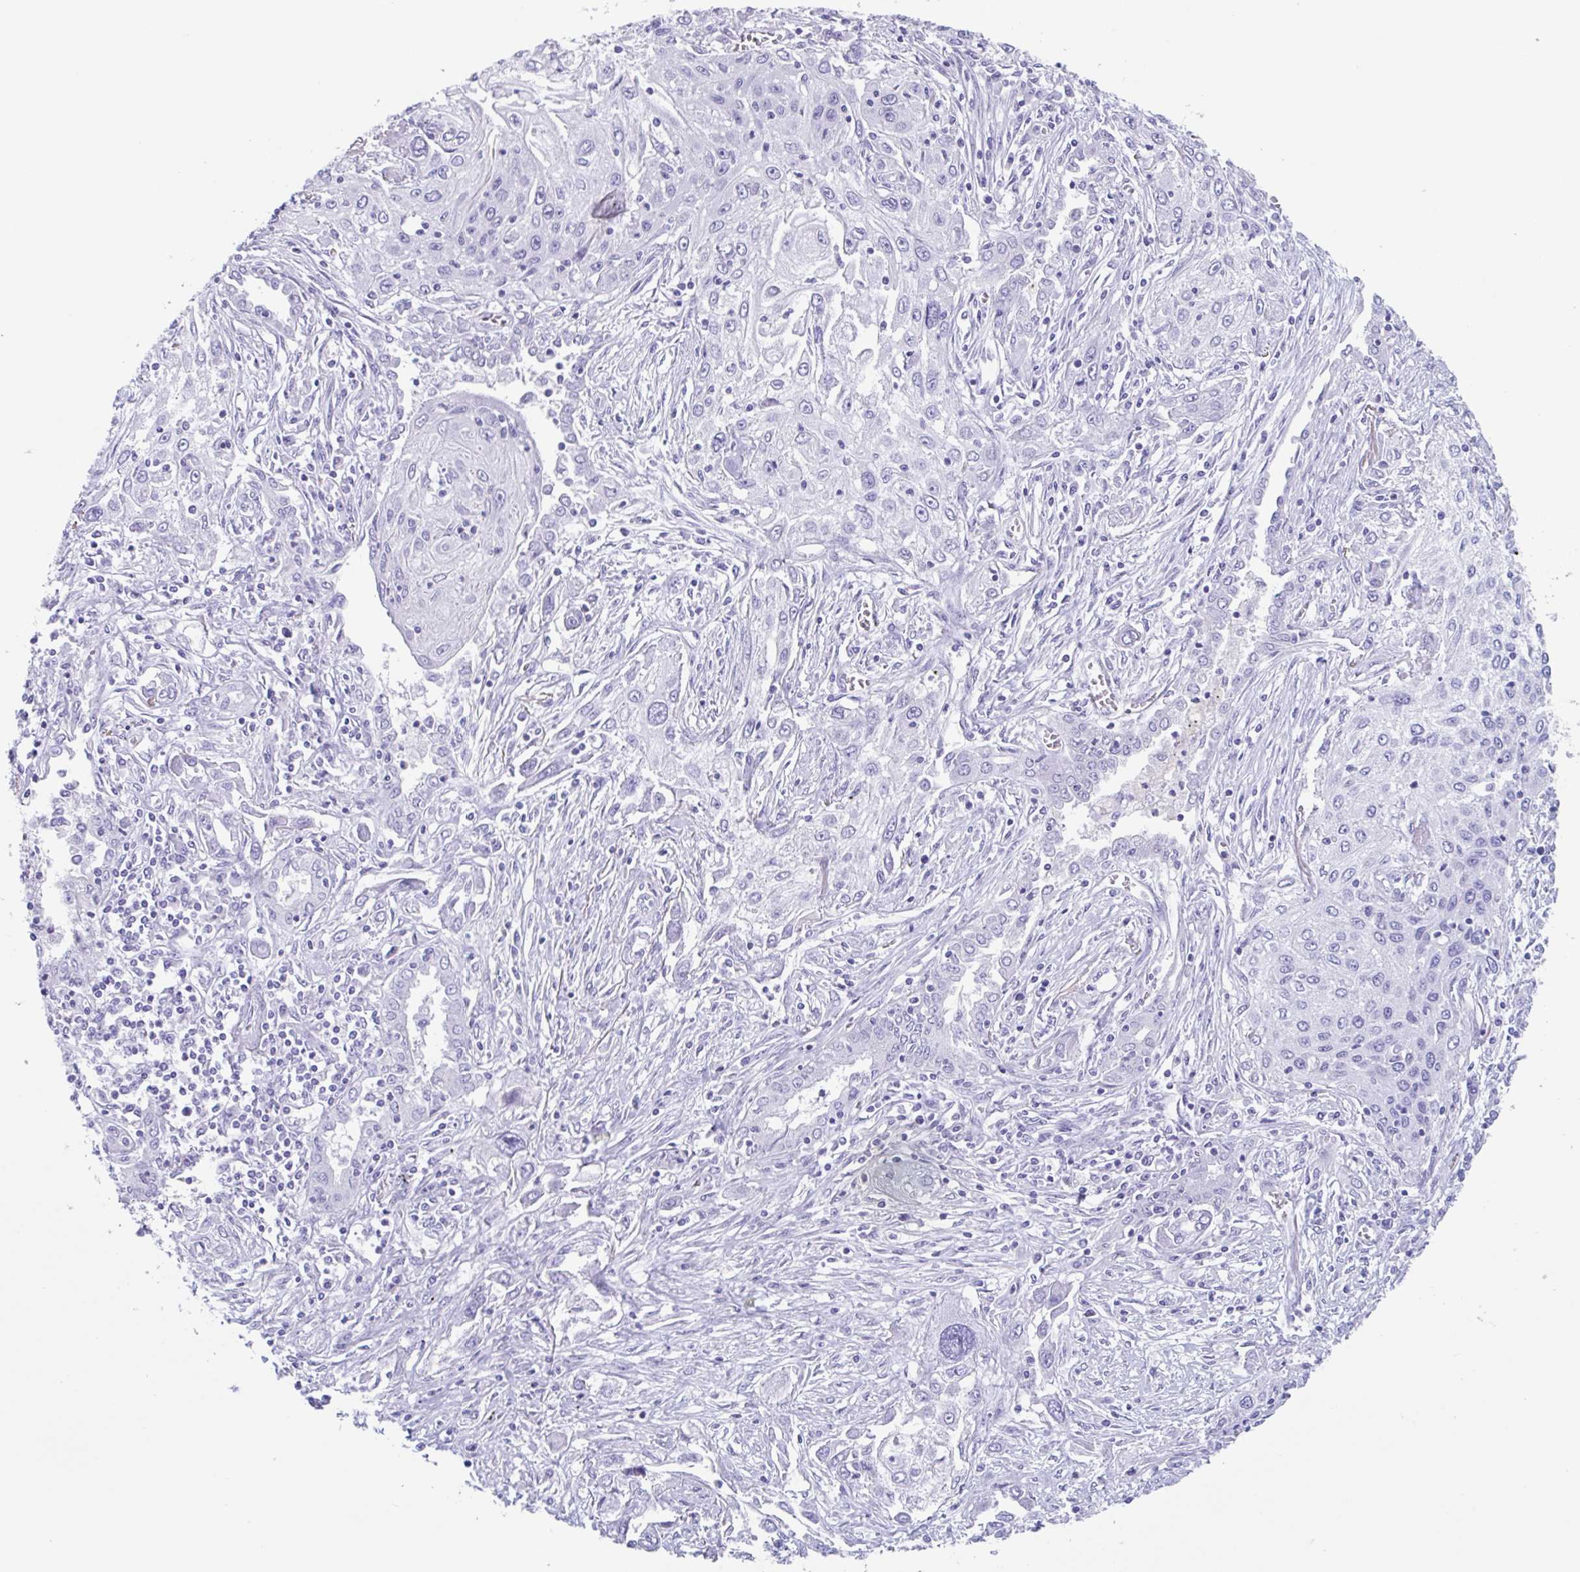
{"staining": {"intensity": "negative", "quantity": "none", "location": "none"}, "tissue": "lung cancer", "cell_type": "Tumor cells", "image_type": "cancer", "snomed": [{"axis": "morphology", "description": "Squamous cell carcinoma, NOS"}, {"axis": "topography", "description": "Lung"}], "caption": "This image is of squamous cell carcinoma (lung) stained with immunohistochemistry to label a protein in brown with the nuclei are counter-stained blue. There is no positivity in tumor cells.", "gene": "TAS2R41", "patient": {"sex": "female", "age": 69}}